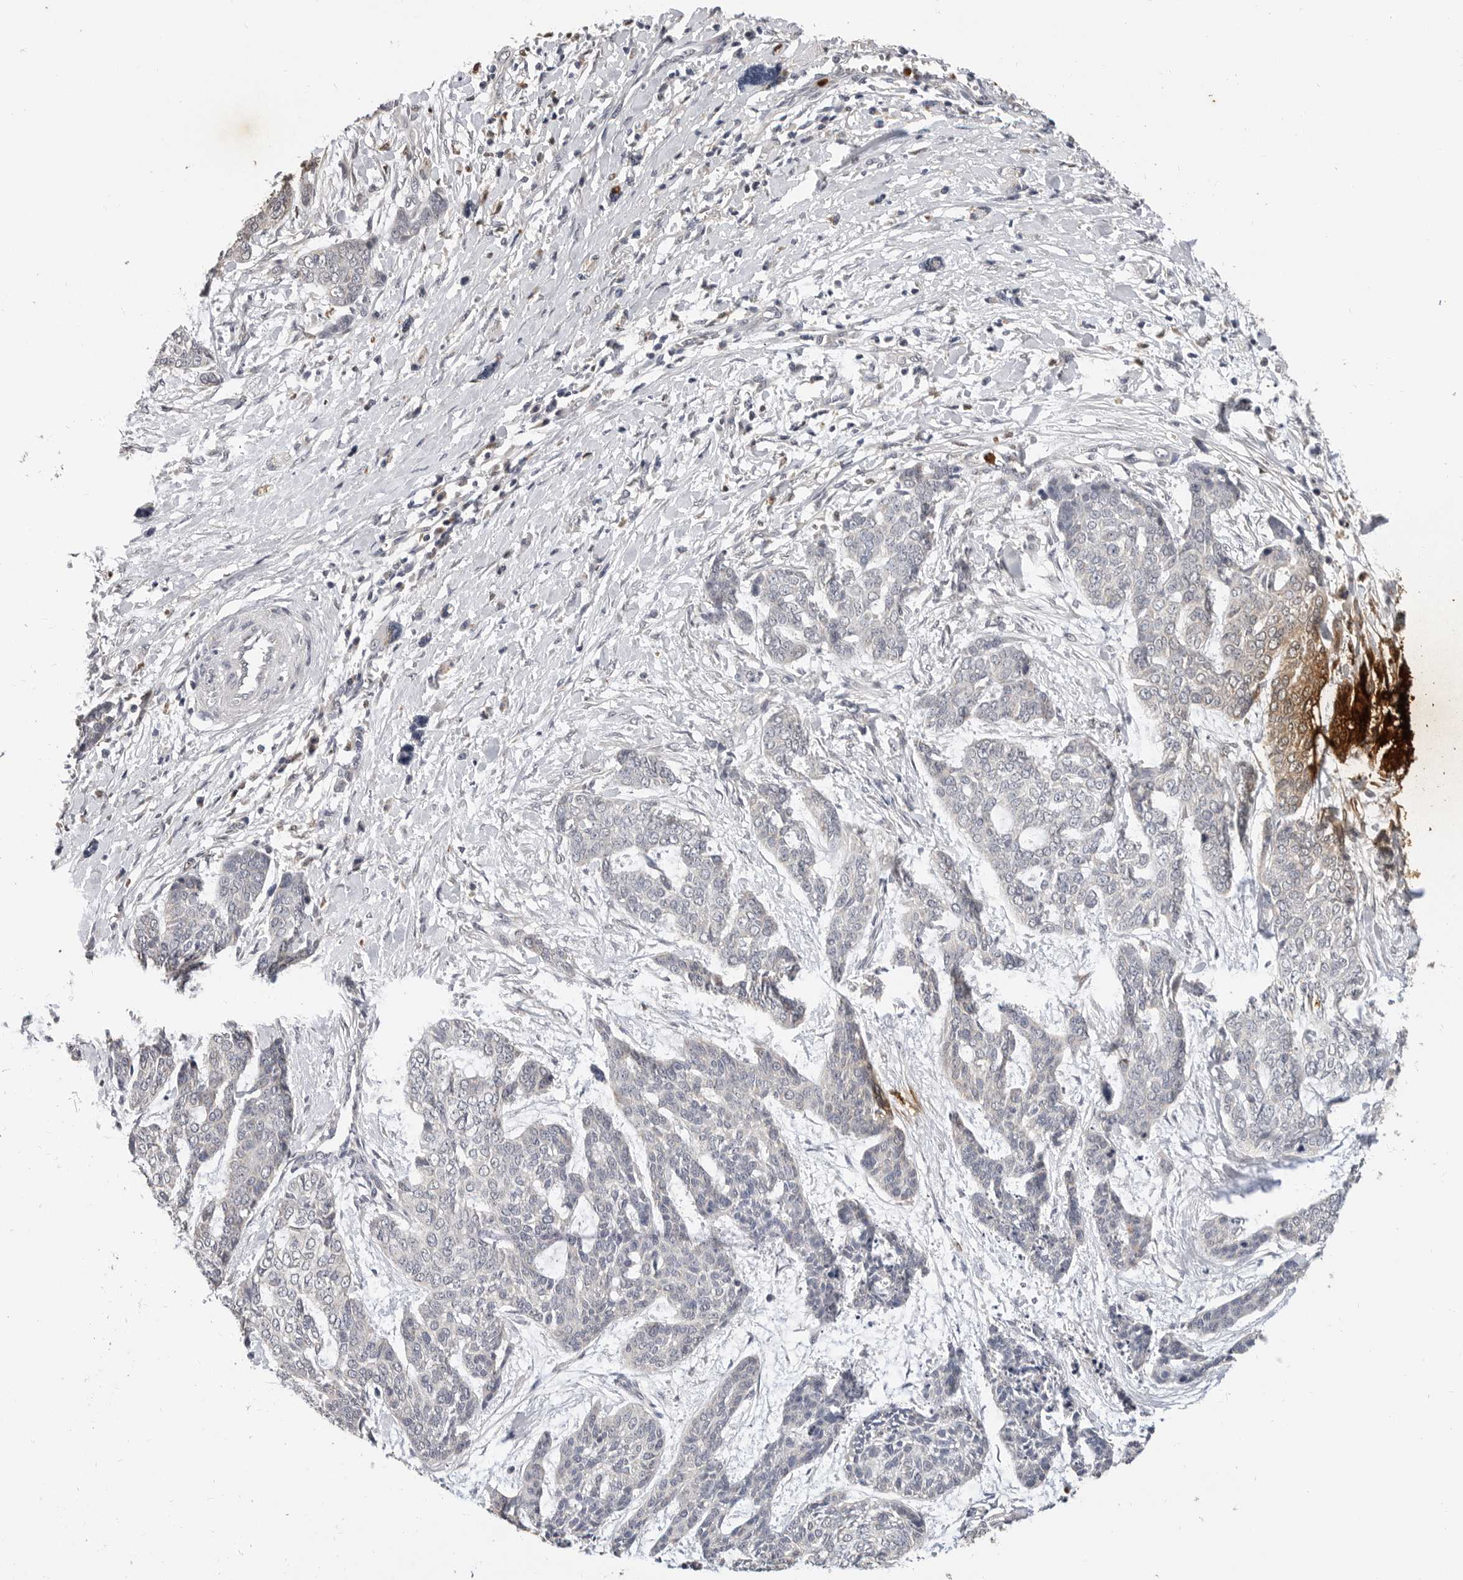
{"staining": {"intensity": "negative", "quantity": "none", "location": "none"}, "tissue": "skin cancer", "cell_type": "Tumor cells", "image_type": "cancer", "snomed": [{"axis": "morphology", "description": "Basal cell carcinoma"}, {"axis": "topography", "description": "Skin"}], "caption": "Tumor cells are negative for protein expression in human skin basal cell carcinoma. The staining was performed using DAB (3,3'-diaminobenzidine) to visualize the protein expression in brown, while the nuclei were stained in blue with hematoxylin (Magnification: 20x).", "gene": "LTBR", "patient": {"sex": "female", "age": 64}}